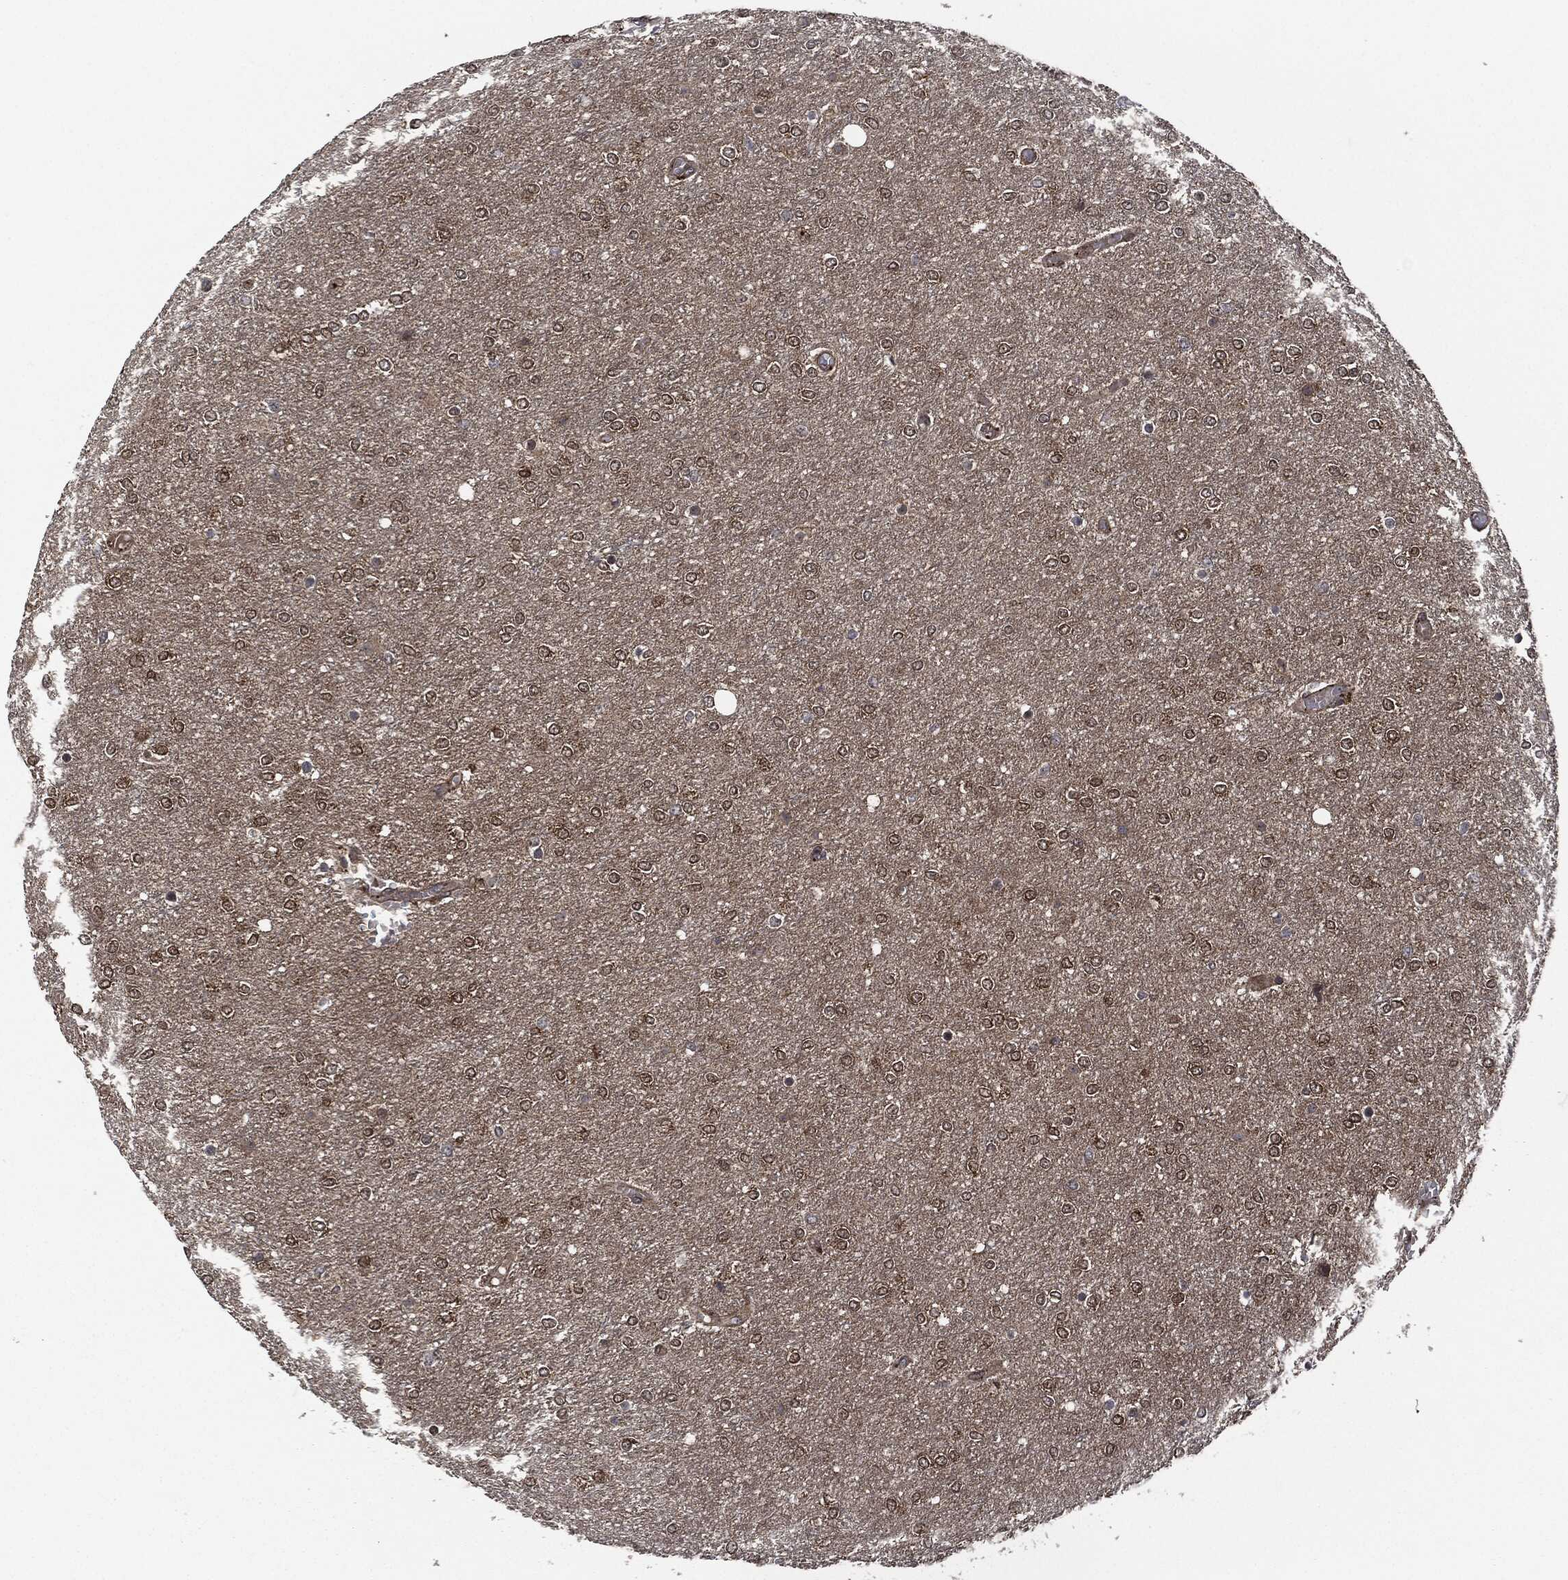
{"staining": {"intensity": "weak", "quantity": "25%-75%", "location": "cytoplasmic/membranous"}, "tissue": "glioma", "cell_type": "Tumor cells", "image_type": "cancer", "snomed": [{"axis": "morphology", "description": "Glioma, malignant, High grade"}, {"axis": "topography", "description": "Brain"}], "caption": "Weak cytoplasmic/membranous positivity is identified in approximately 25%-75% of tumor cells in glioma. The staining was performed using DAB (3,3'-diaminobenzidine) to visualize the protein expression in brown, while the nuclei were stained in blue with hematoxylin (Magnification: 20x).", "gene": "HRAS", "patient": {"sex": "female", "age": 61}}